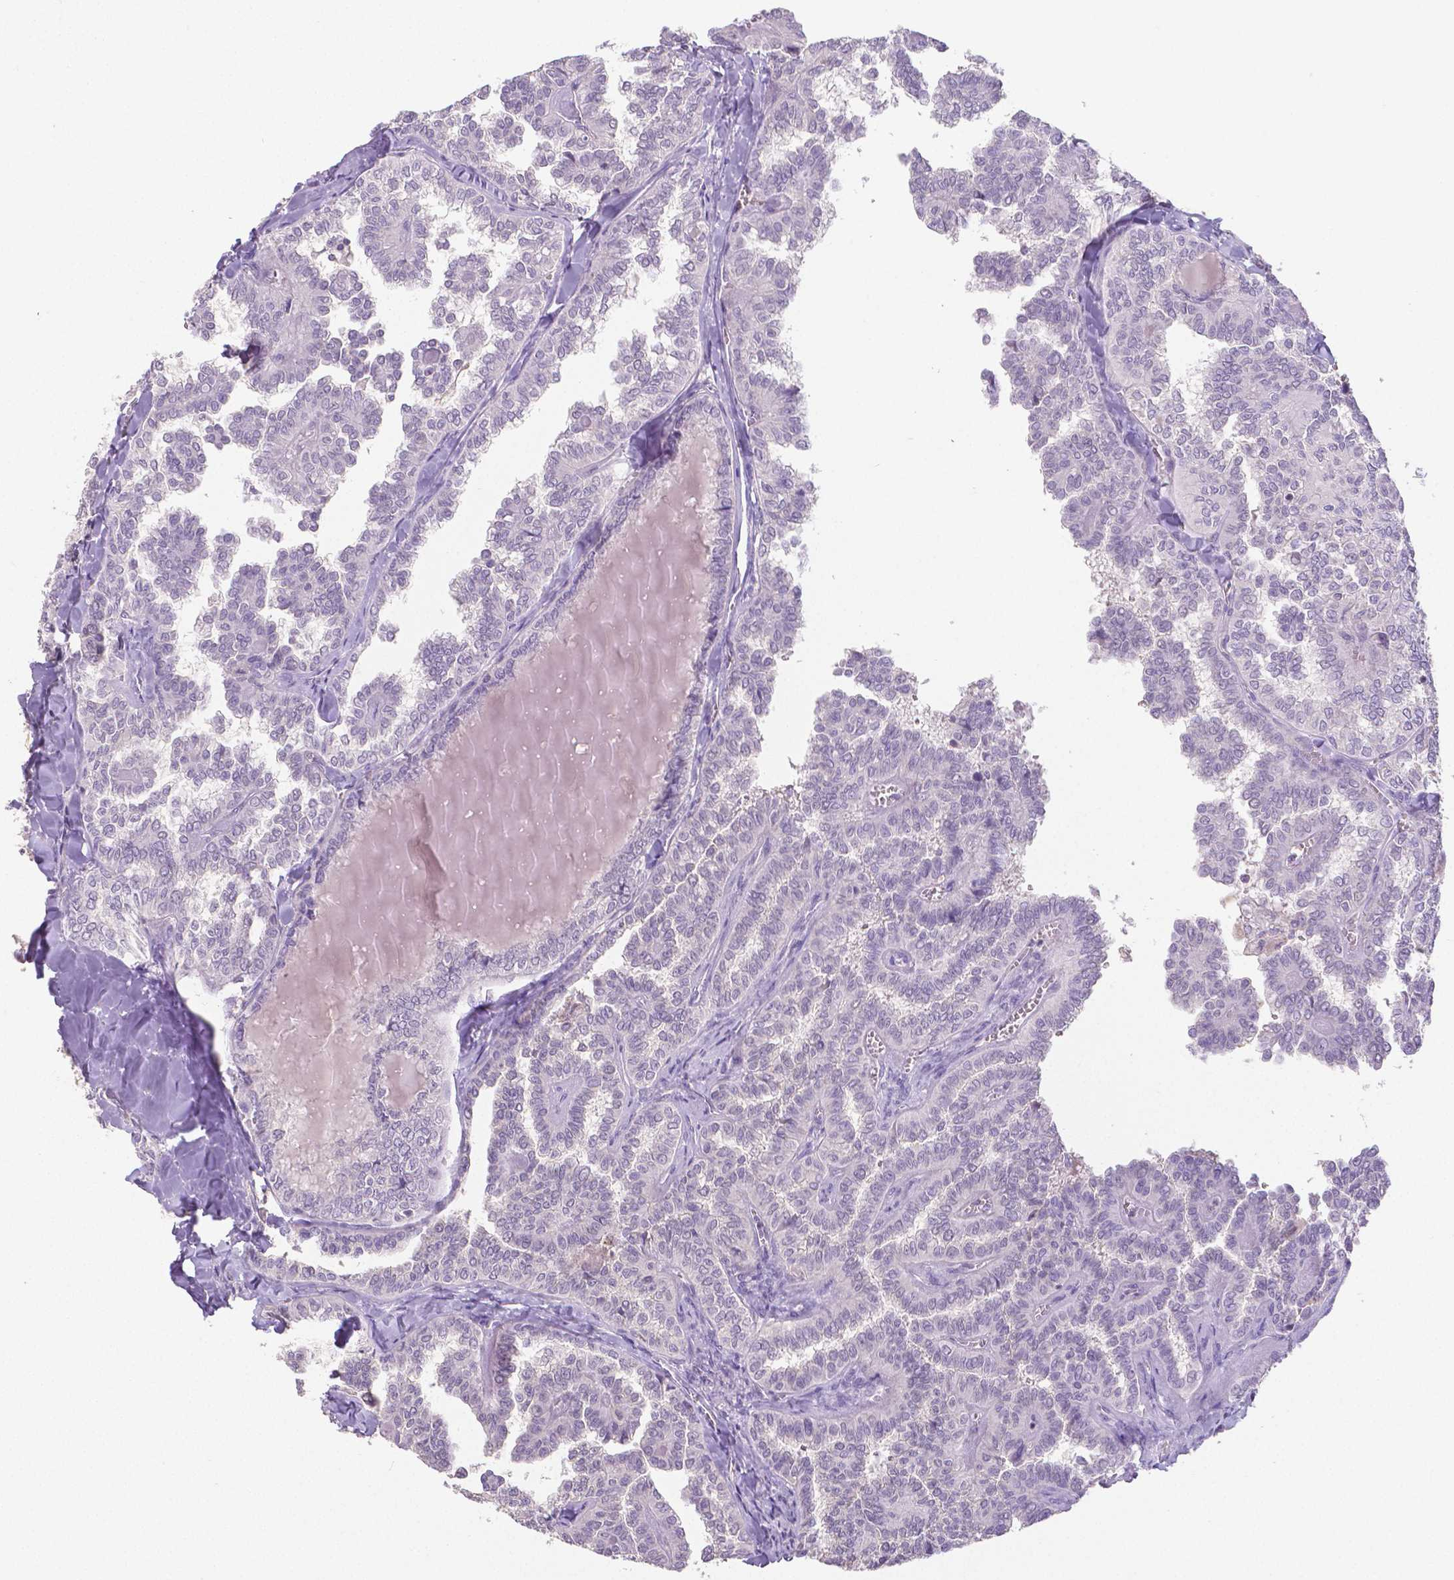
{"staining": {"intensity": "negative", "quantity": "none", "location": "none"}, "tissue": "thyroid cancer", "cell_type": "Tumor cells", "image_type": "cancer", "snomed": [{"axis": "morphology", "description": "Papillary adenocarcinoma, NOS"}, {"axis": "topography", "description": "Thyroid gland"}], "caption": "This is an IHC micrograph of human thyroid cancer (papillary adenocarcinoma). There is no expression in tumor cells.", "gene": "CRMP1", "patient": {"sex": "female", "age": 41}}